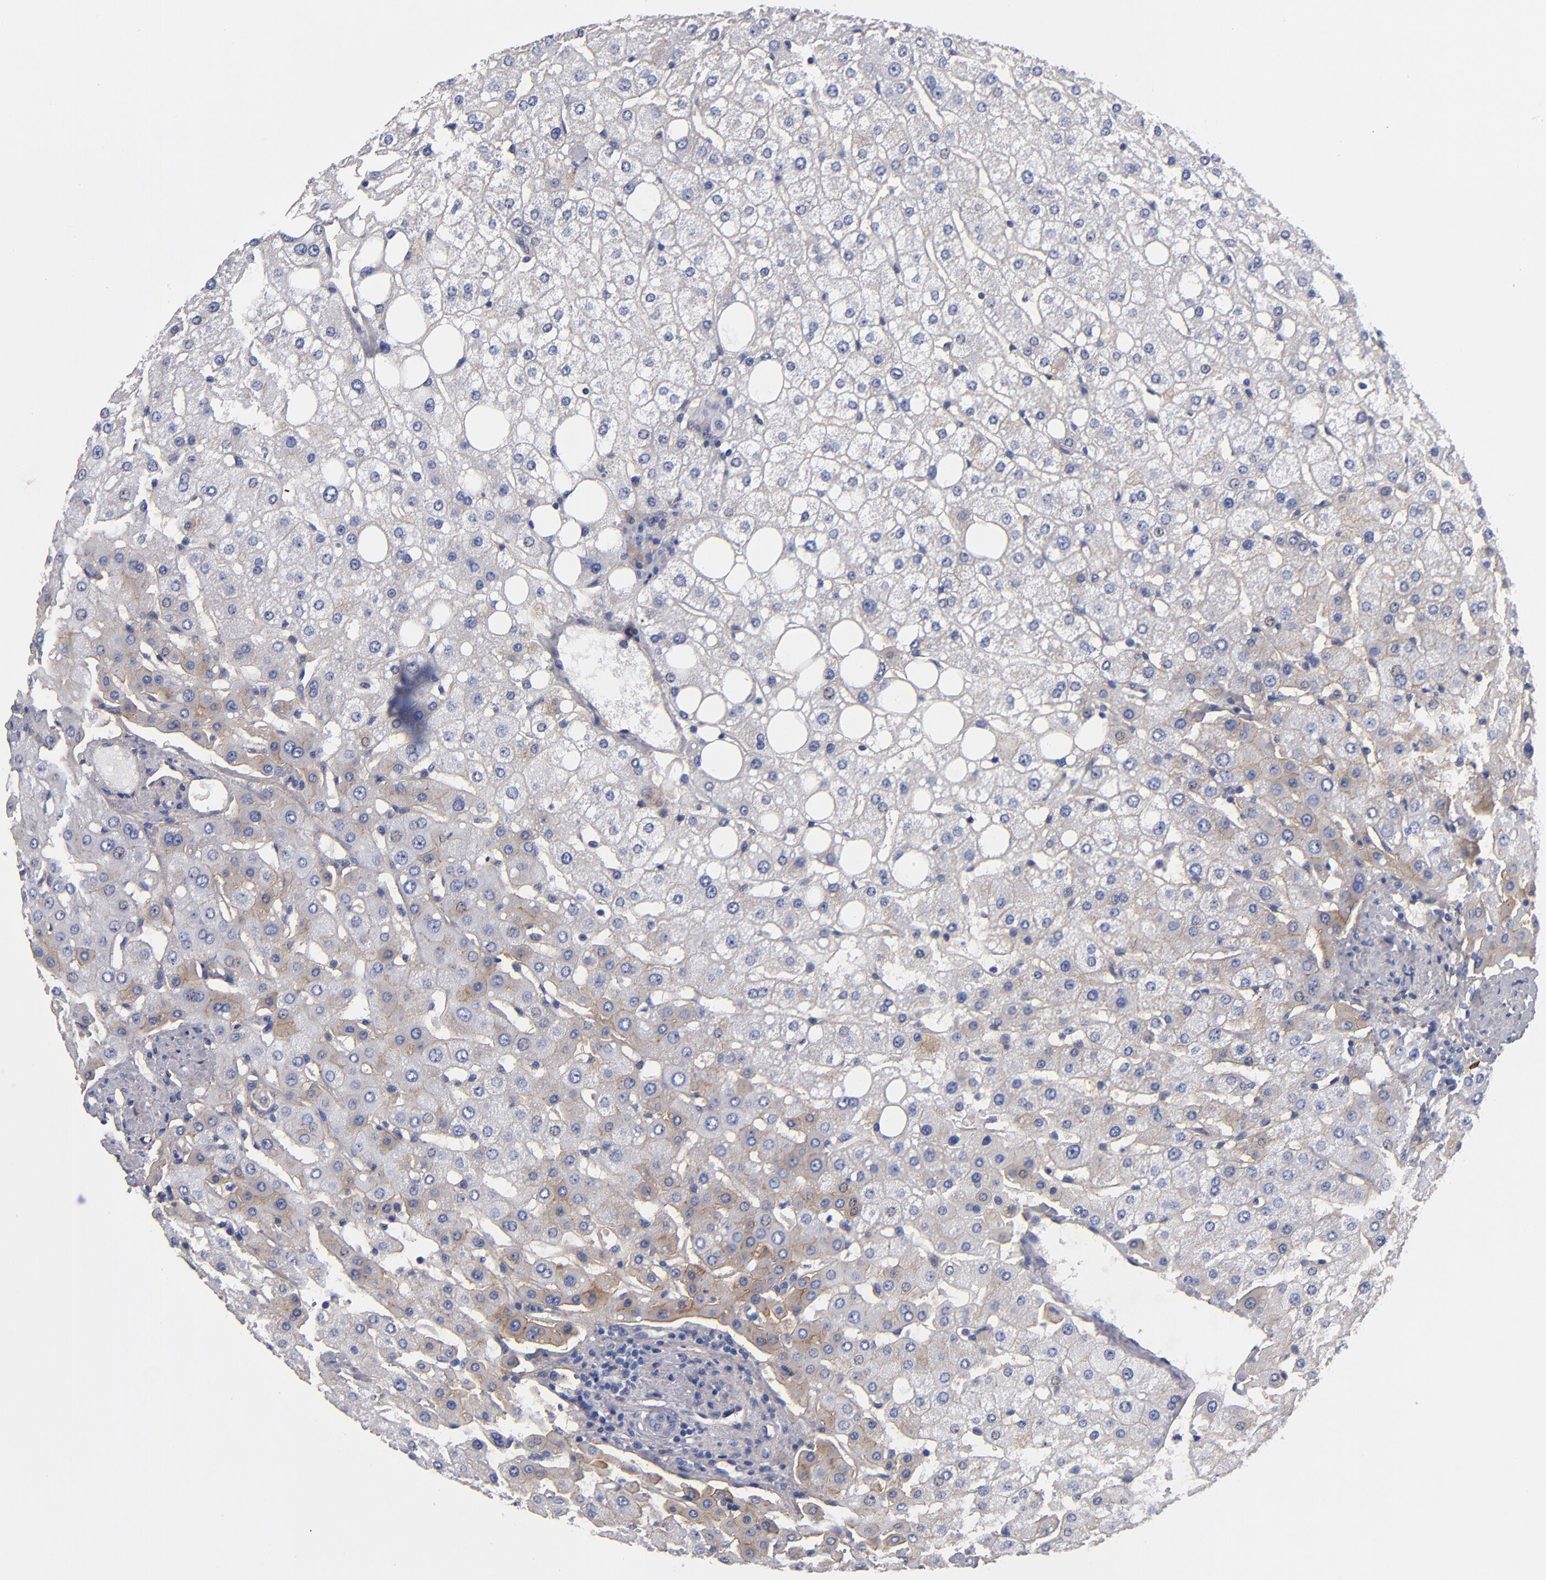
{"staining": {"intensity": "negative", "quantity": "none", "location": "none"}, "tissue": "liver", "cell_type": "Cholangiocytes", "image_type": "normal", "snomed": [{"axis": "morphology", "description": "Normal tissue, NOS"}, {"axis": "topography", "description": "Liver"}], "caption": "A photomicrograph of liver stained for a protein shows no brown staining in cholangiocytes. Nuclei are stained in blue.", "gene": "PLSCR4", "patient": {"sex": "male", "age": 35}}